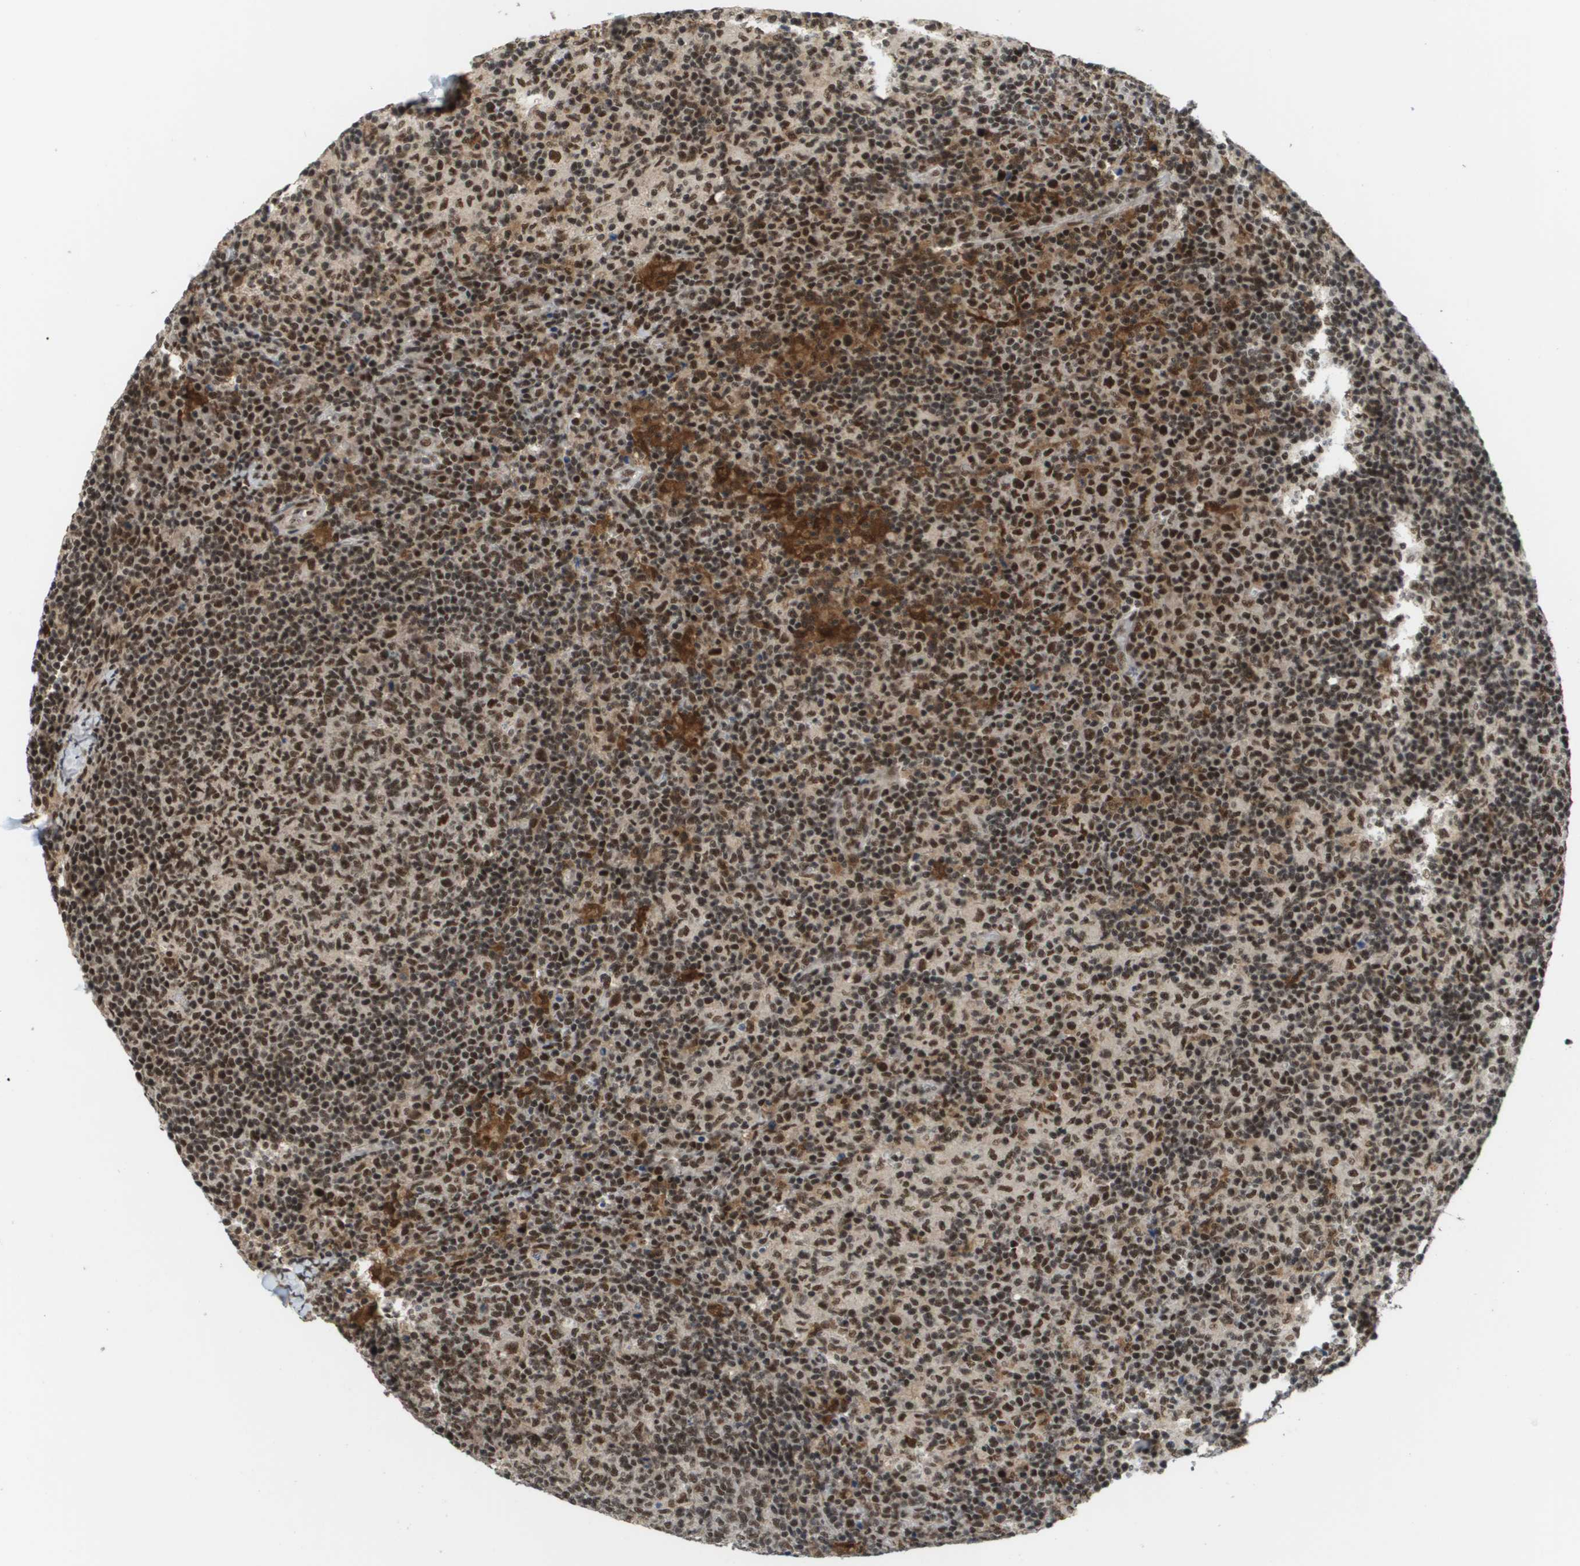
{"staining": {"intensity": "moderate", "quantity": "25%-75%", "location": "cytoplasmic/membranous,nuclear"}, "tissue": "lymph node", "cell_type": "Germinal center cells", "image_type": "normal", "snomed": [{"axis": "morphology", "description": "Normal tissue, NOS"}, {"axis": "morphology", "description": "Inflammation, NOS"}, {"axis": "topography", "description": "Lymph node"}], "caption": "High-power microscopy captured an immunohistochemistry (IHC) photomicrograph of normal lymph node, revealing moderate cytoplasmic/membranous,nuclear positivity in about 25%-75% of germinal center cells. (DAB IHC with brightfield microscopy, high magnification).", "gene": "PRCC", "patient": {"sex": "male", "age": 55}}